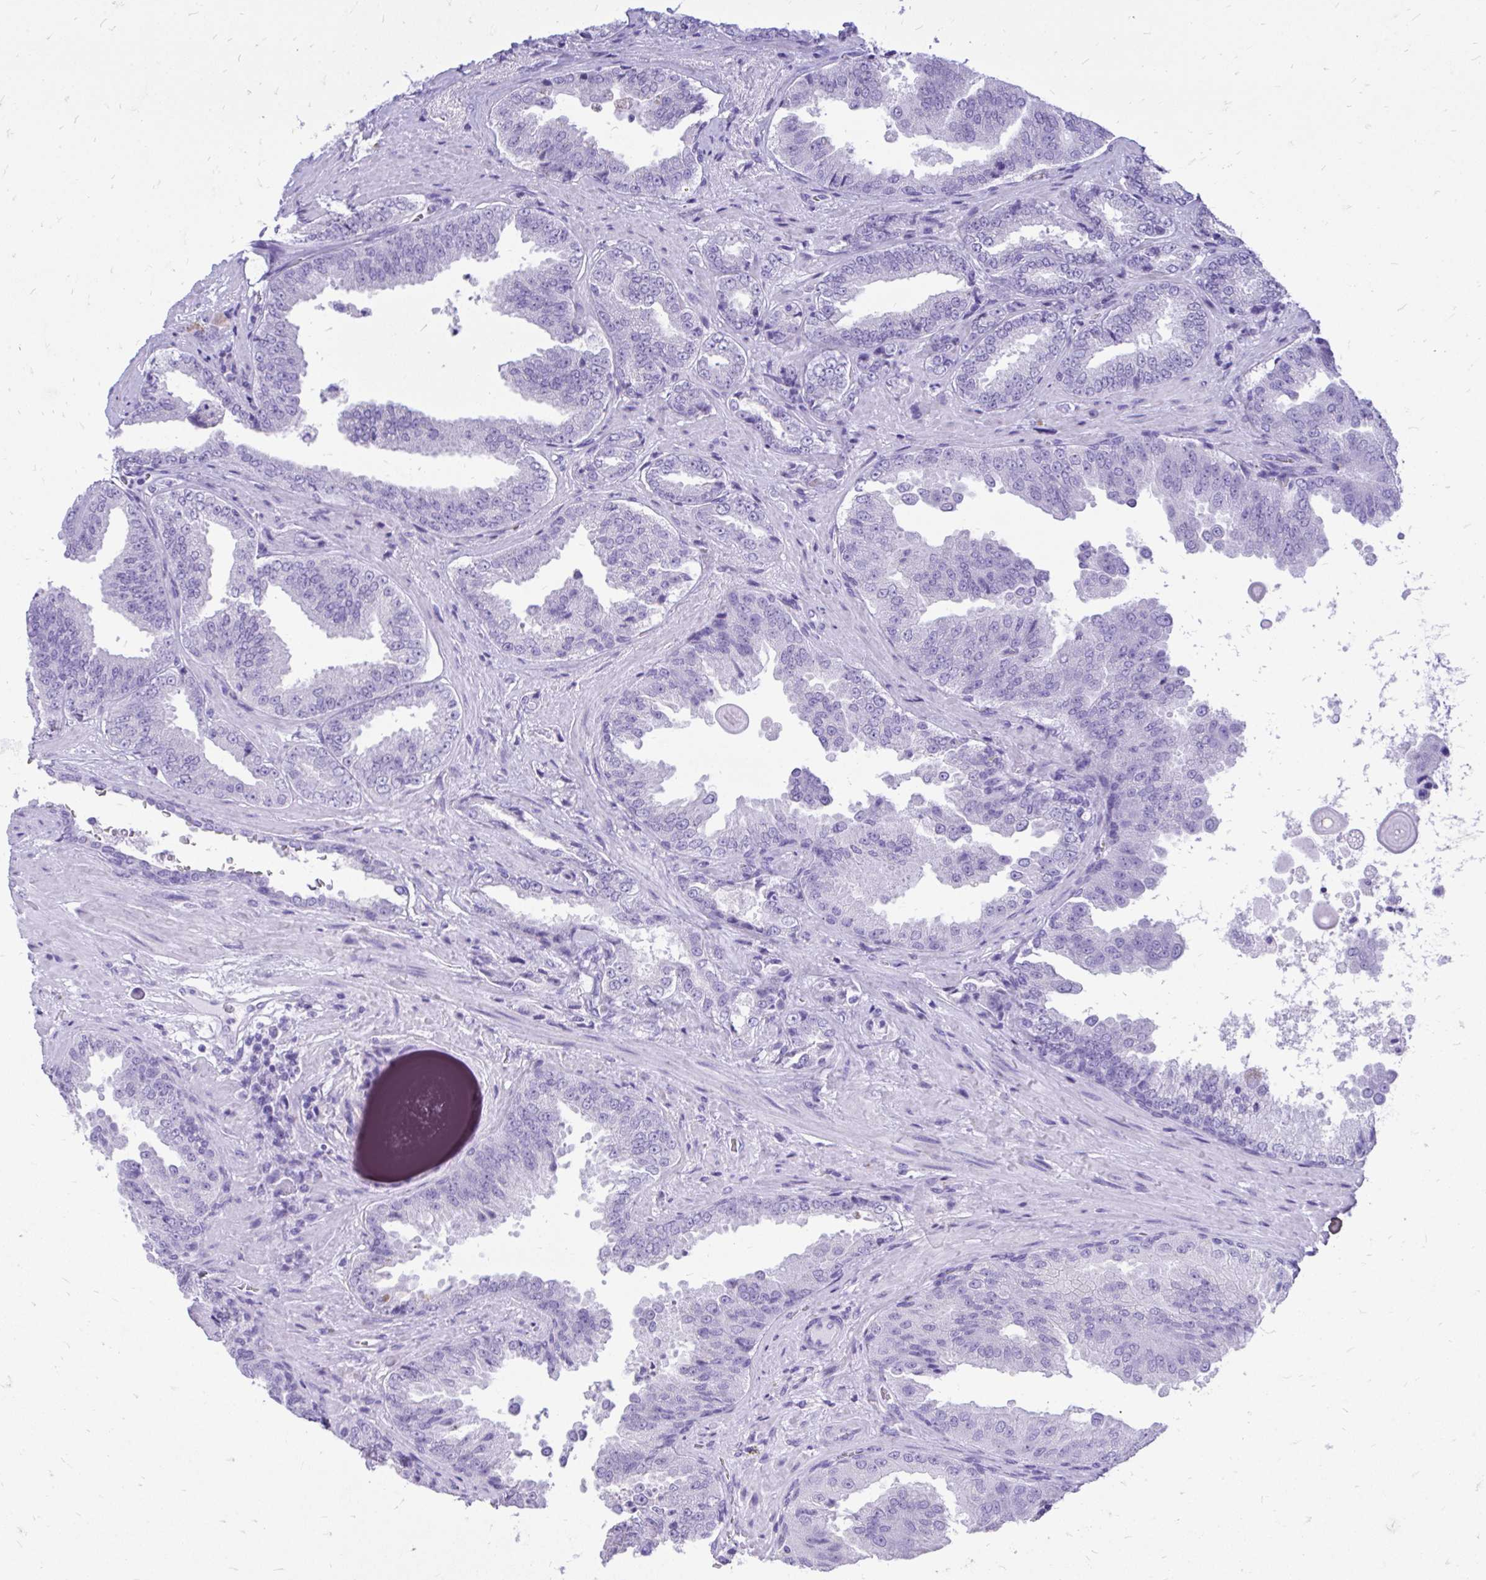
{"staining": {"intensity": "negative", "quantity": "none", "location": "none"}, "tissue": "prostate cancer", "cell_type": "Tumor cells", "image_type": "cancer", "snomed": [{"axis": "morphology", "description": "Adenocarcinoma, Low grade"}, {"axis": "topography", "description": "Prostate"}], "caption": "This is a micrograph of IHC staining of prostate adenocarcinoma (low-grade), which shows no staining in tumor cells.", "gene": "MON1A", "patient": {"sex": "male", "age": 67}}